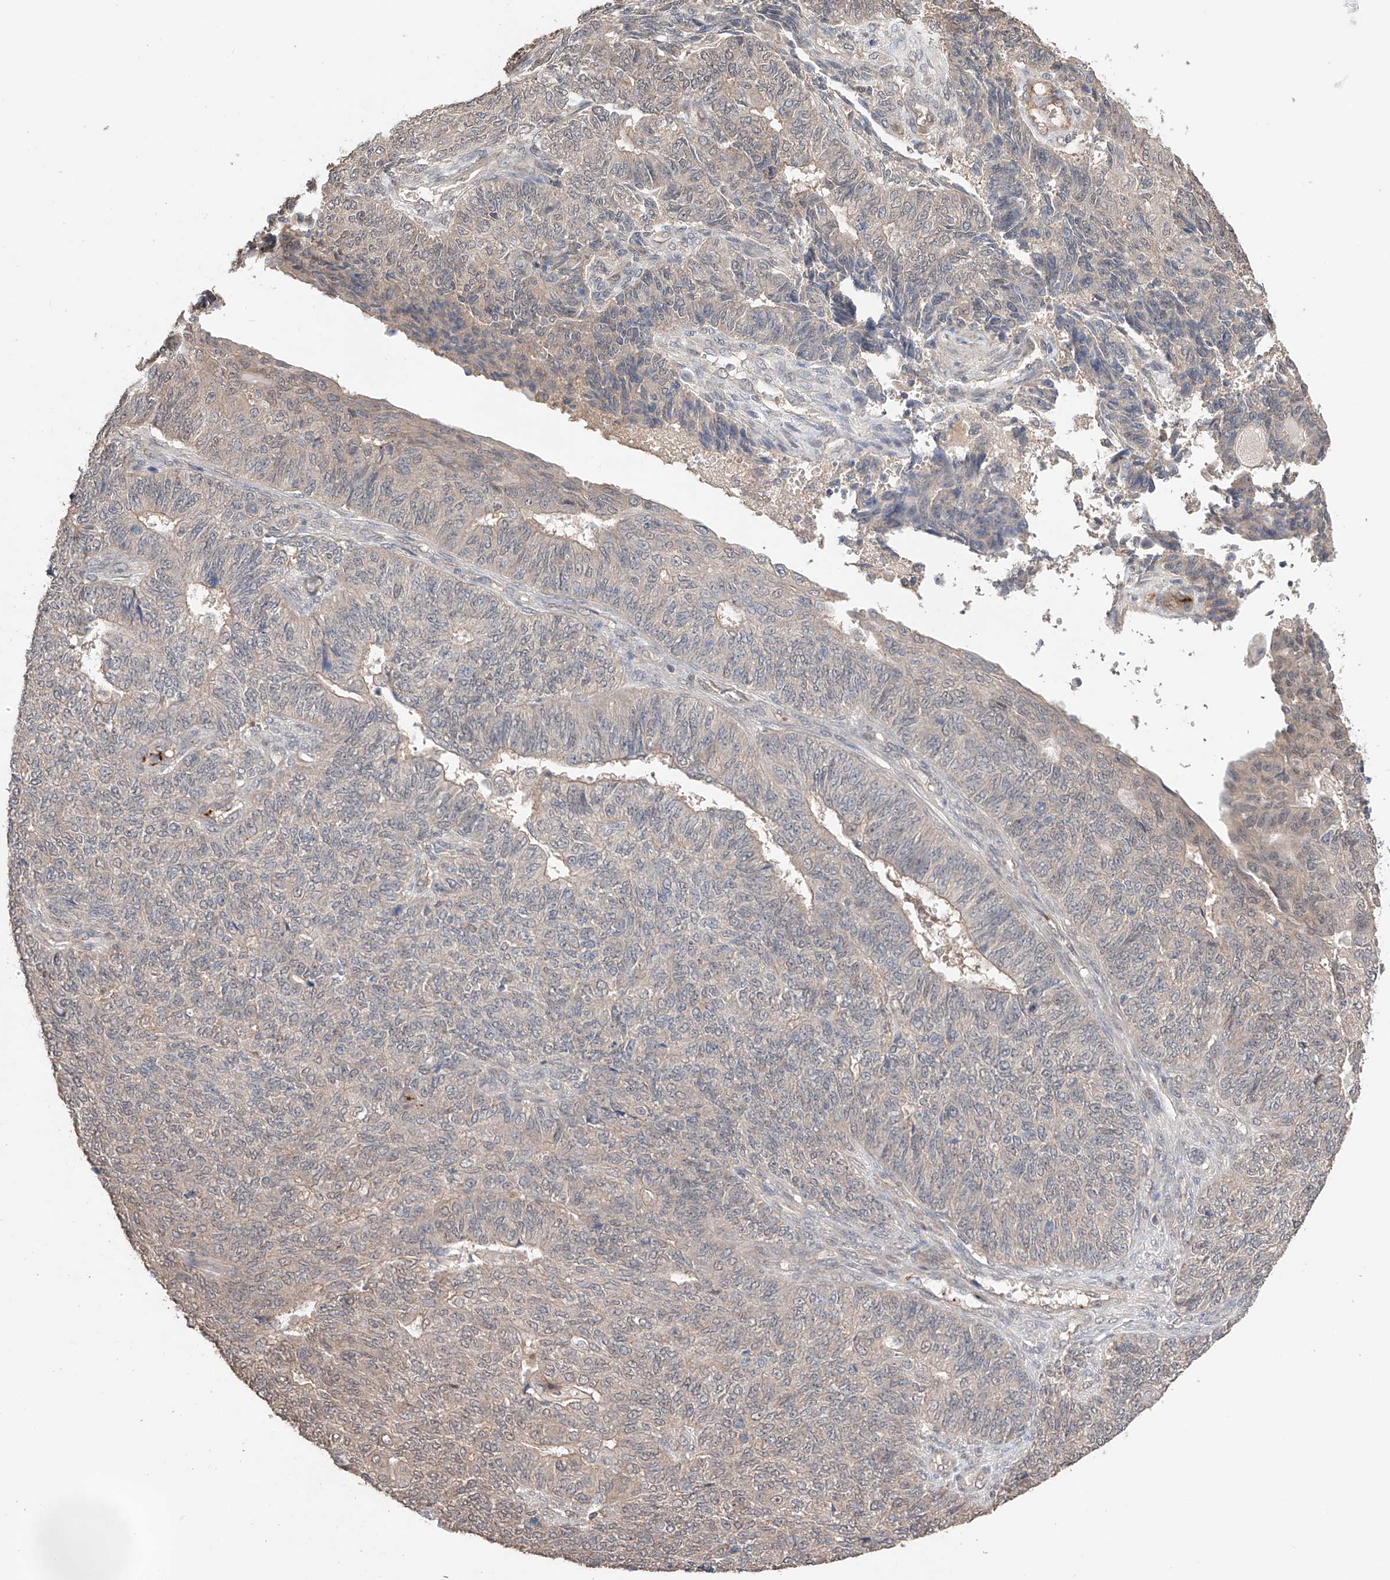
{"staining": {"intensity": "negative", "quantity": "none", "location": "none"}, "tissue": "endometrial cancer", "cell_type": "Tumor cells", "image_type": "cancer", "snomed": [{"axis": "morphology", "description": "Adenocarcinoma, NOS"}, {"axis": "topography", "description": "Endometrium"}], "caption": "An immunohistochemistry photomicrograph of endometrial cancer is shown. There is no staining in tumor cells of endometrial cancer.", "gene": "ZFHX2", "patient": {"sex": "female", "age": 32}}